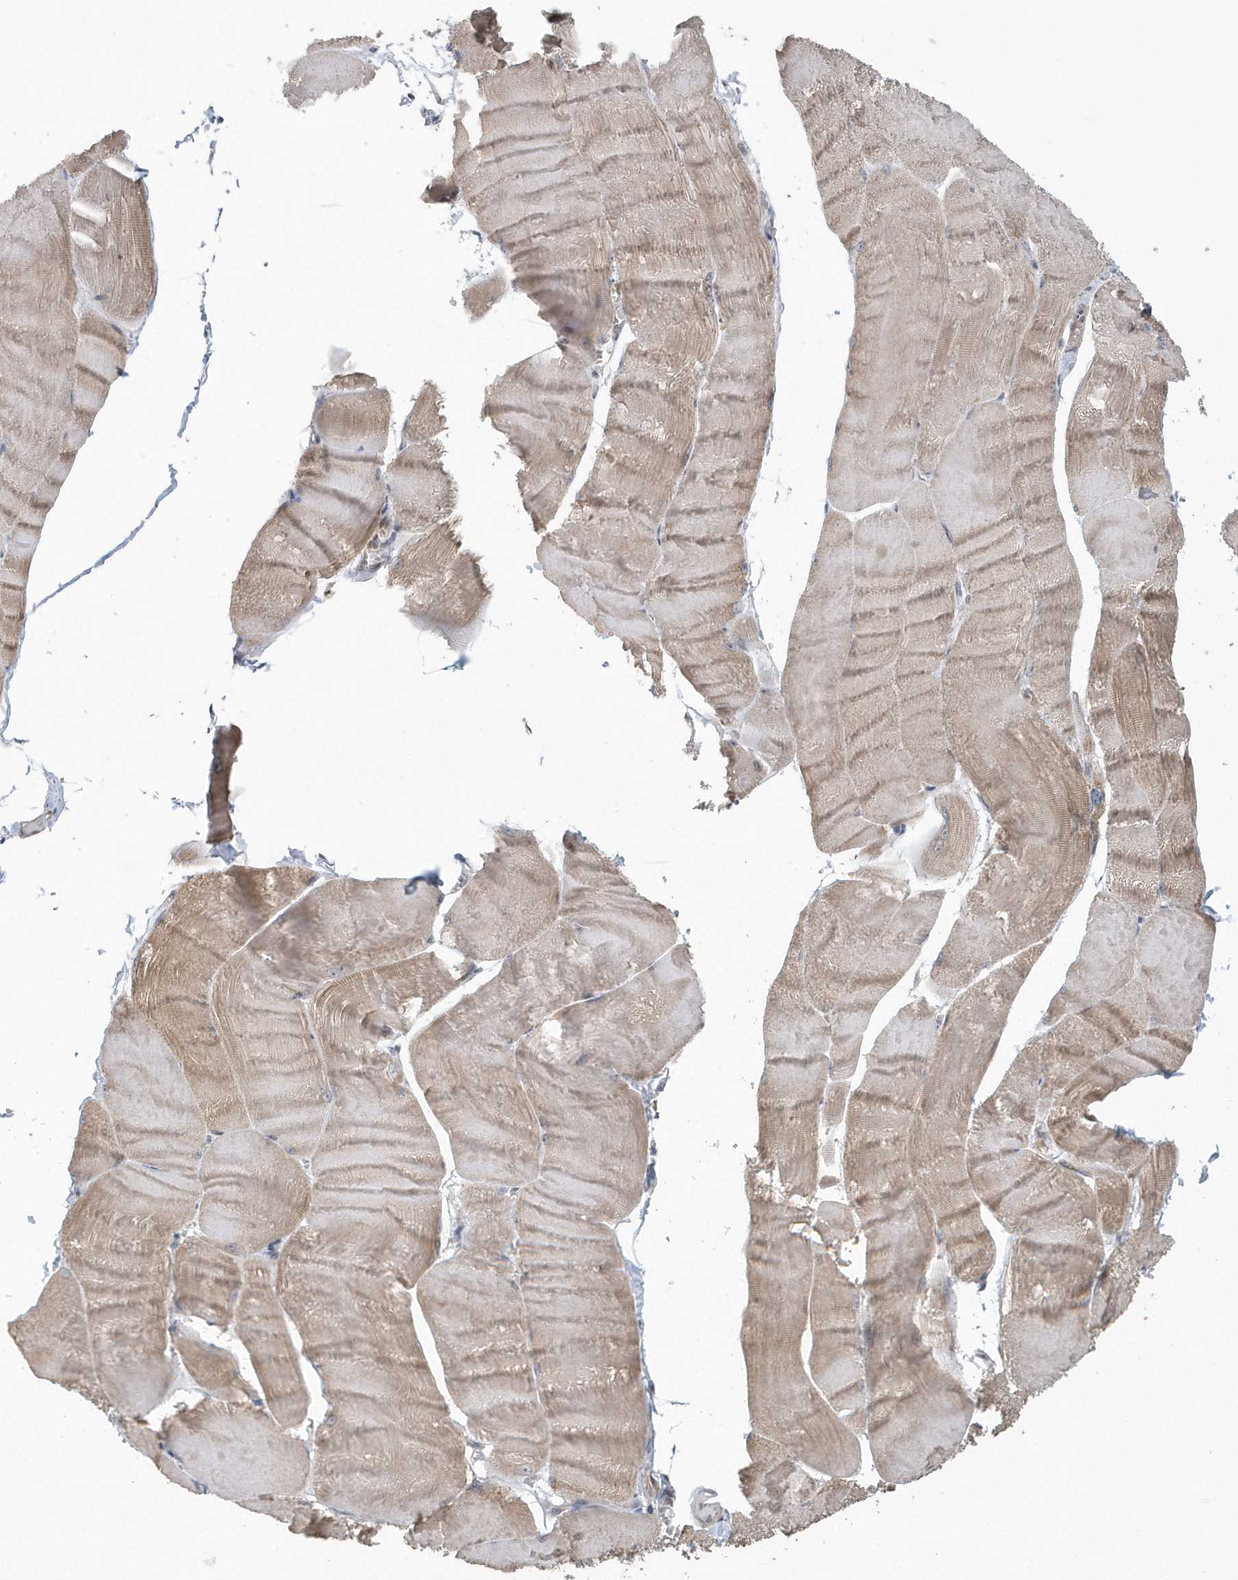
{"staining": {"intensity": "moderate", "quantity": ">75%", "location": "cytoplasmic/membranous"}, "tissue": "skeletal muscle", "cell_type": "Myocytes", "image_type": "normal", "snomed": [{"axis": "morphology", "description": "Normal tissue, NOS"}, {"axis": "morphology", "description": "Basal cell carcinoma"}, {"axis": "topography", "description": "Skeletal muscle"}], "caption": "Unremarkable skeletal muscle exhibits moderate cytoplasmic/membranous staining in approximately >75% of myocytes The protein is shown in brown color, while the nuclei are stained blue..", "gene": "SLX9", "patient": {"sex": "female", "age": 64}}